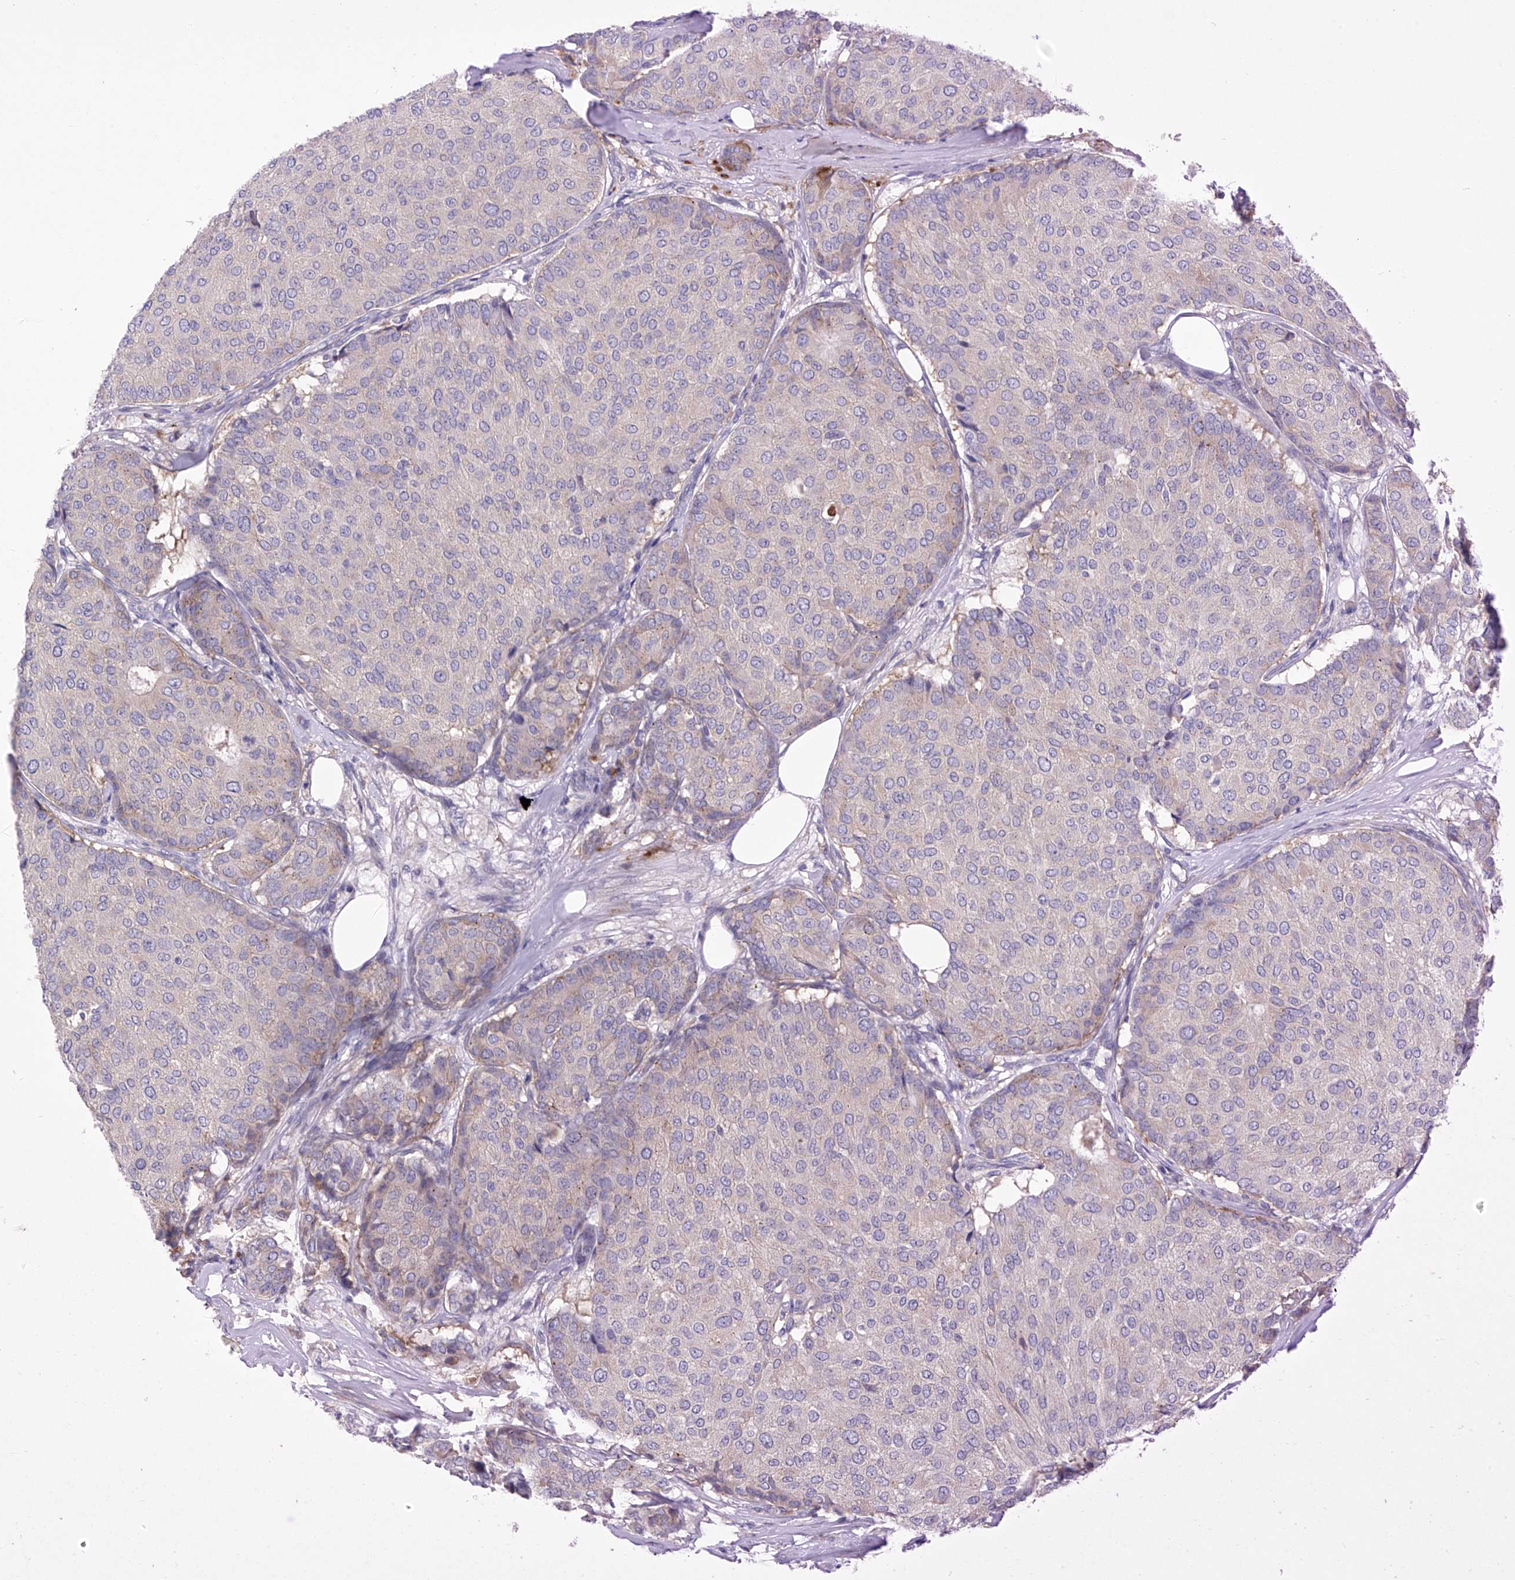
{"staining": {"intensity": "negative", "quantity": "none", "location": "none"}, "tissue": "breast cancer", "cell_type": "Tumor cells", "image_type": "cancer", "snomed": [{"axis": "morphology", "description": "Duct carcinoma"}, {"axis": "topography", "description": "Breast"}], "caption": "The IHC image has no significant positivity in tumor cells of breast cancer (intraductal carcinoma) tissue. Nuclei are stained in blue.", "gene": "SLCO4A1", "patient": {"sex": "female", "age": 75}}